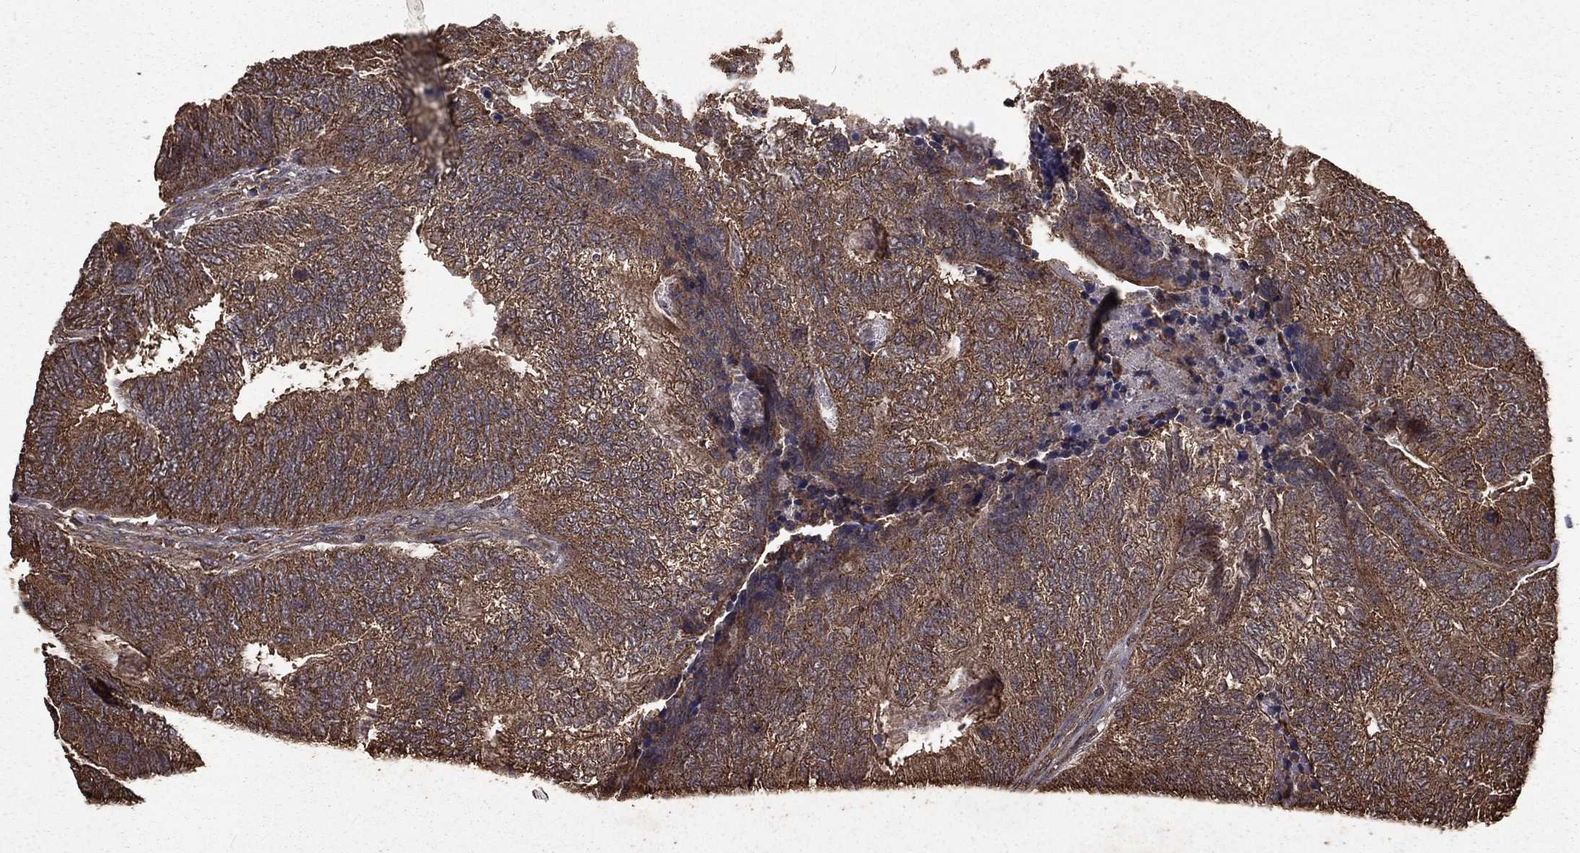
{"staining": {"intensity": "weak", "quantity": ">75%", "location": "cytoplasmic/membranous"}, "tissue": "colorectal cancer", "cell_type": "Tumor cells", "image_type": "cancer", "snomed": [{"axis": "morphology", "description": "Adenocarcinoma, NOS"}, {"axis": "topography", "description": "Colon"}], "caption": "Colorectal adenocarcinoma stained for a protein (brown) exhibits weak cytoplasmic/membranous positive positivity in about >75% of tumor cells.", "gene": "BIRC6", "patient": {"sex": "female", "age": 67}}